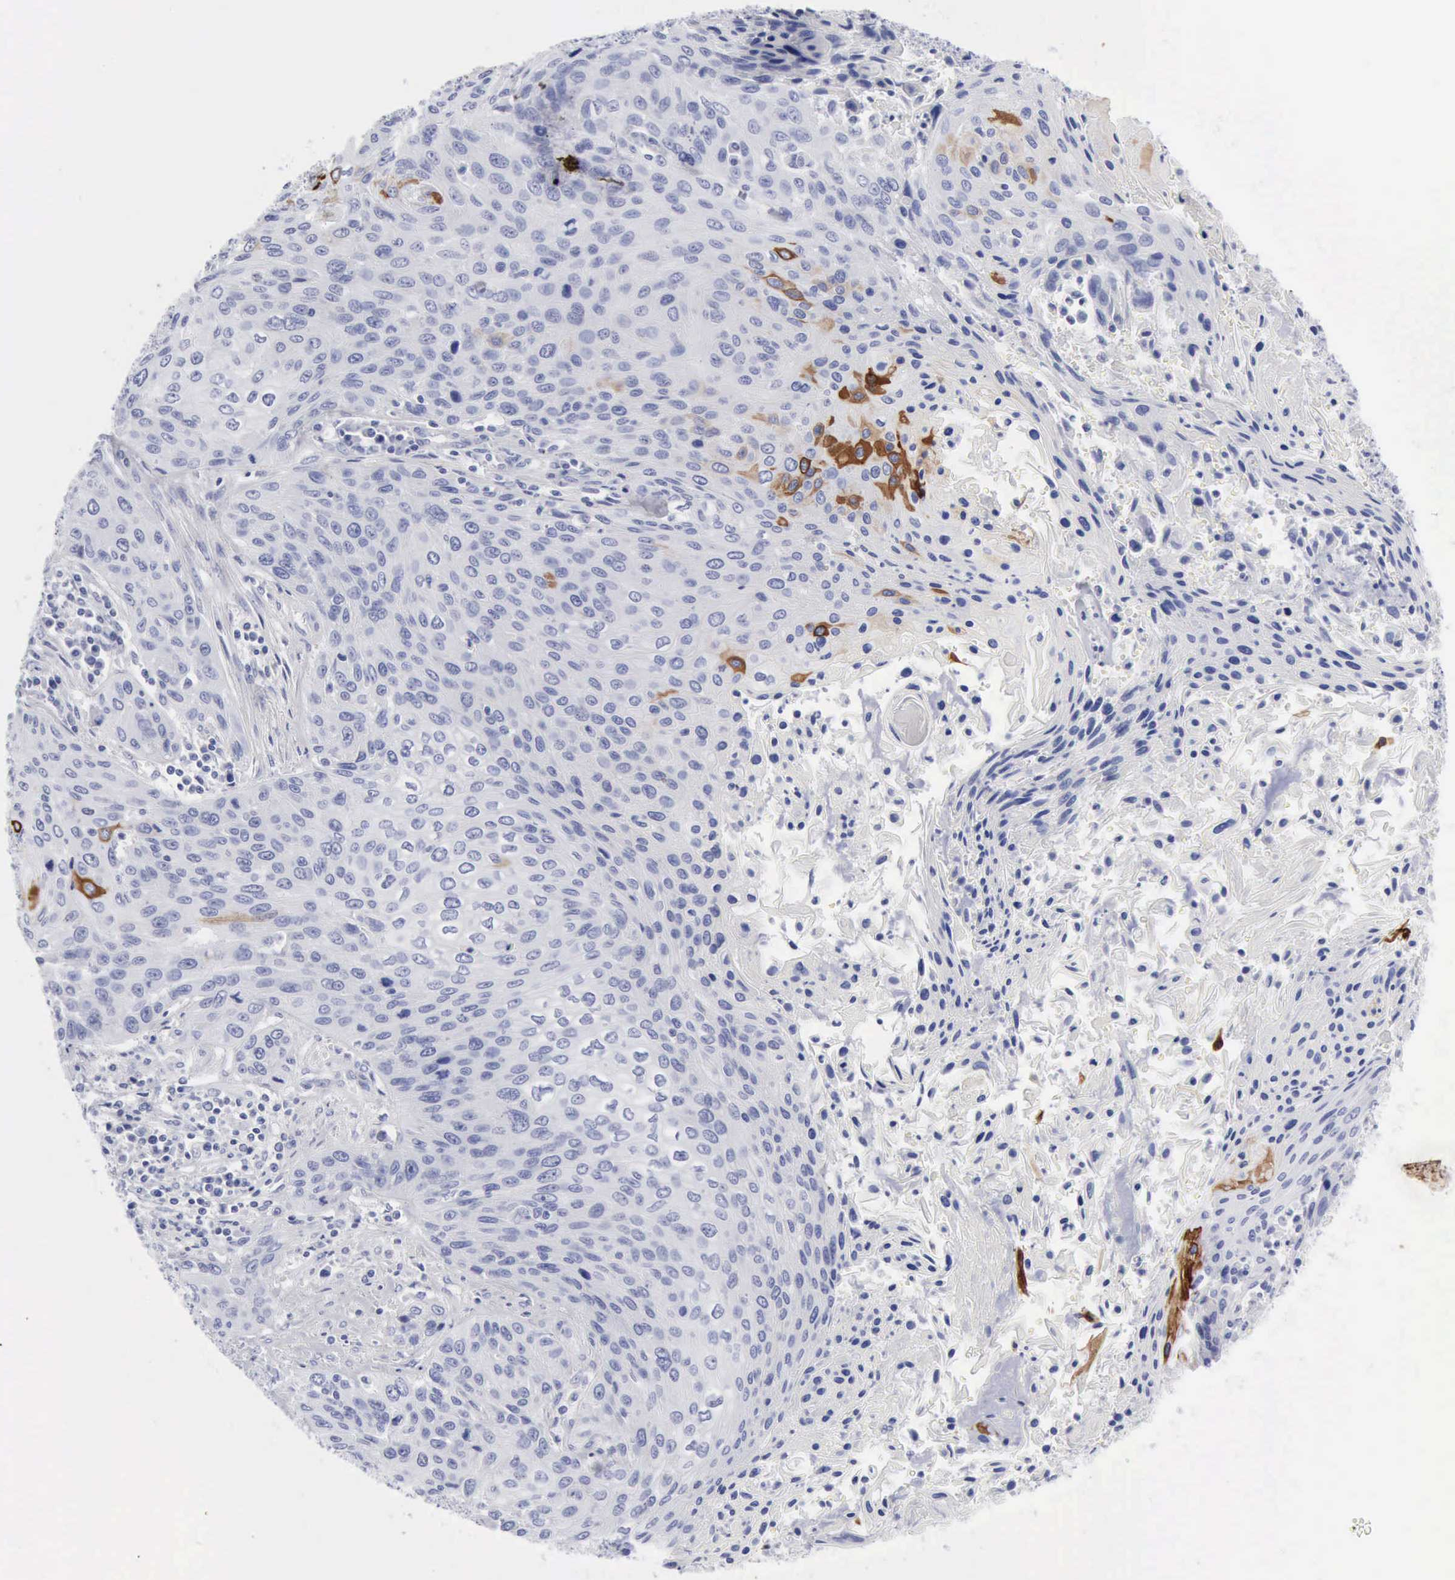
{"staining": {"intensity": "negative", "quantity": "none", "location": "none"}, "tissue": "cervical cancer", "cell_type": "Tumor cells", "image_type": "cancer", "snomed": [{"axis": "morphology", "description": "Squamous cell carcinoma, NOS"}, {"axis": "topography", "description": "Cervix"}], "caption": "DAB immunohistochemical staining of cervical squamous cell carcinoma shows no significant positivity in tumor cells. (DAB (3,3'-diaminobenzidine) immunohistochemistry (IHC), high magnification).", "gene": "KRT10", "patient": {"sex": "female", "age": 32}}